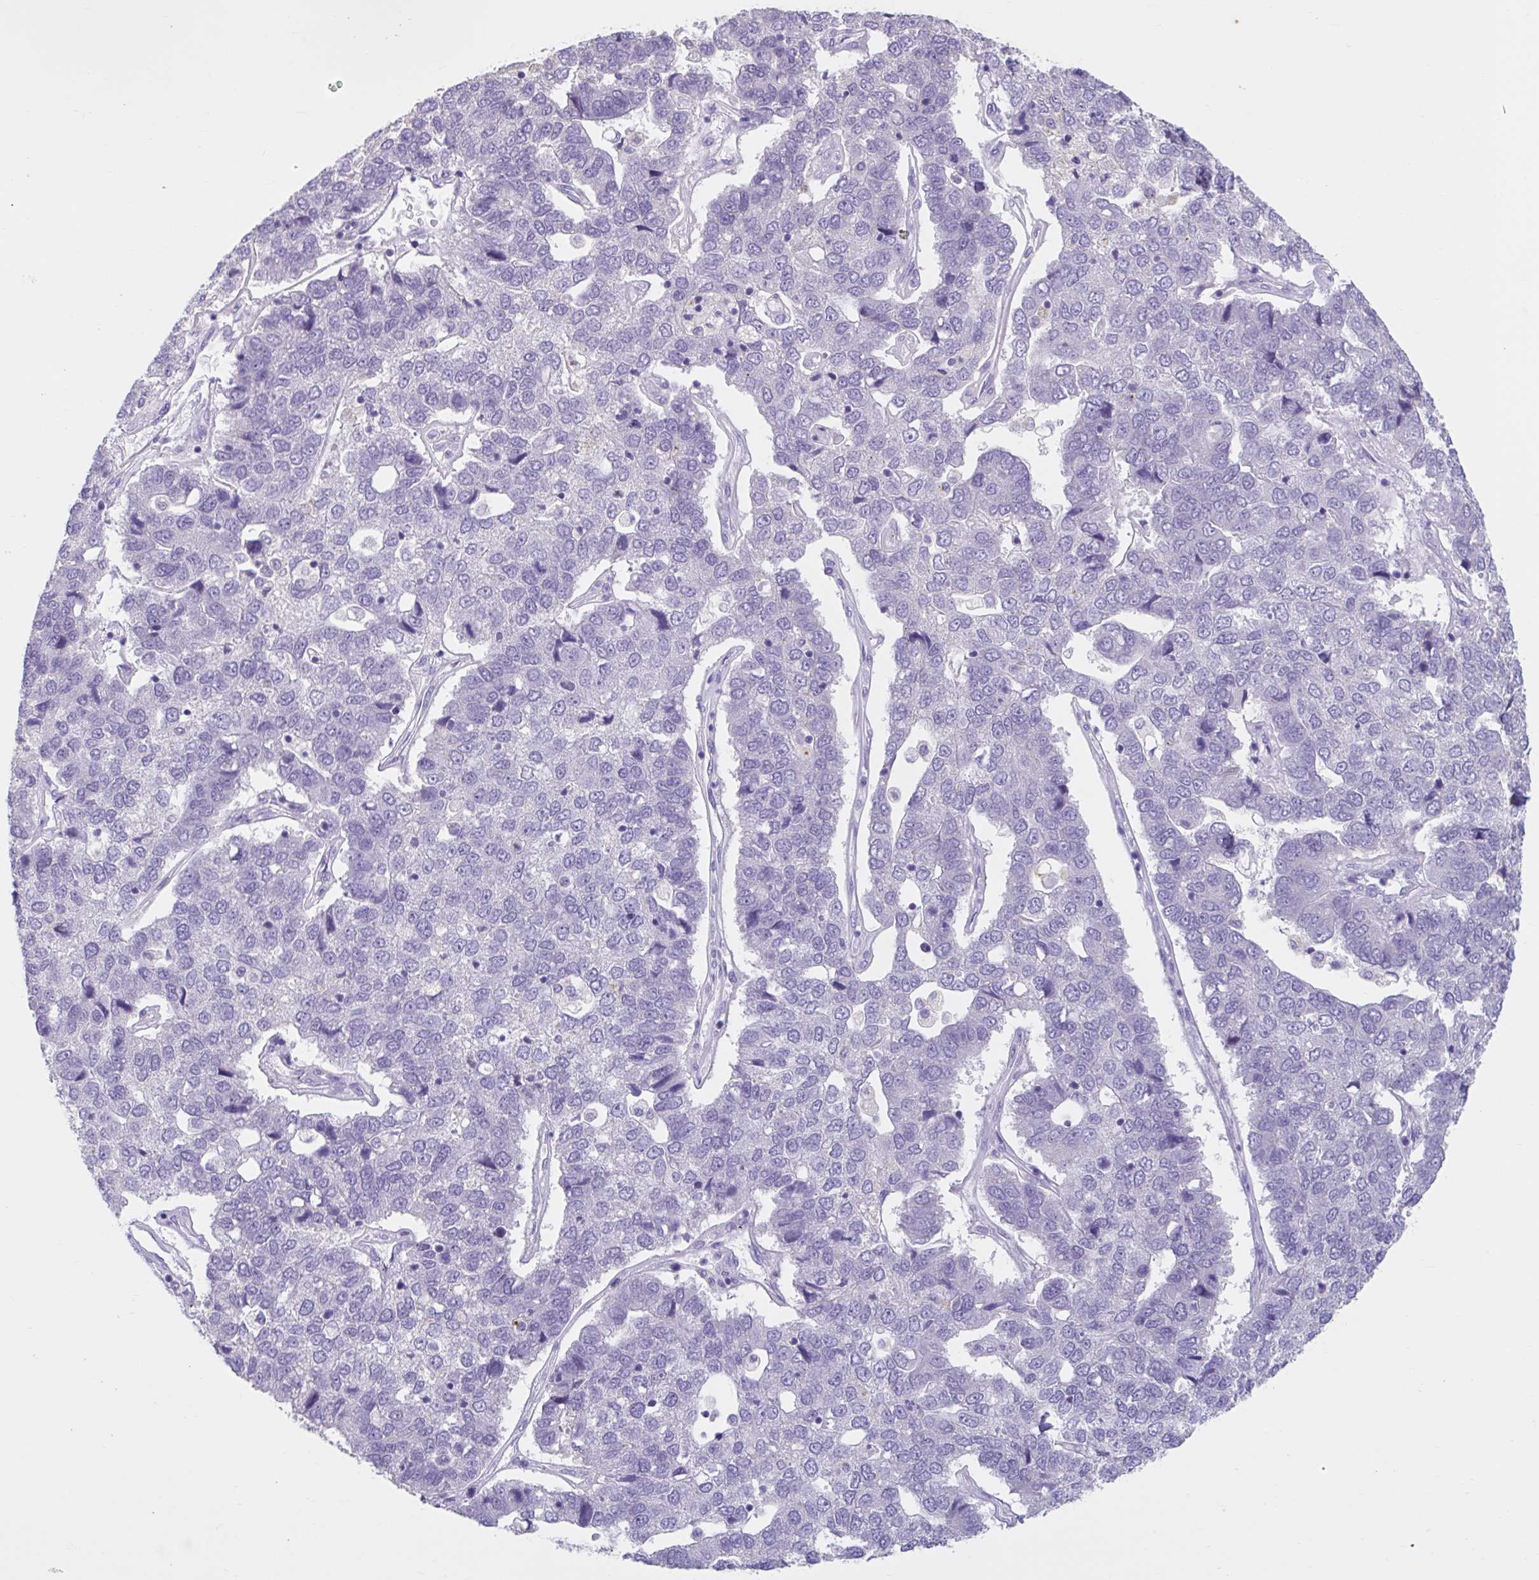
{"staining": {"intensity": "negative", "quantity": "none", "location": "none"}, "tissue": "pancreatic cancer", "cell_type": "Tumor cells", "image_type": "cancer", "snomed": [{"axis": "morphology", "description": "Adenocarcinoma, NOS"}, {"axis": "topography", "description": "Pancreas"}], "caption": "The immunohistochemistry image has no significant staining in tumor cells of pancreatic adenocarcinoma tissue. The staining is performed using DAB brown chromogen with nuclei counter-stained in using hematoxylin.", "gene": "GPR162", "patient": {"sex": "female", "age": 61}}